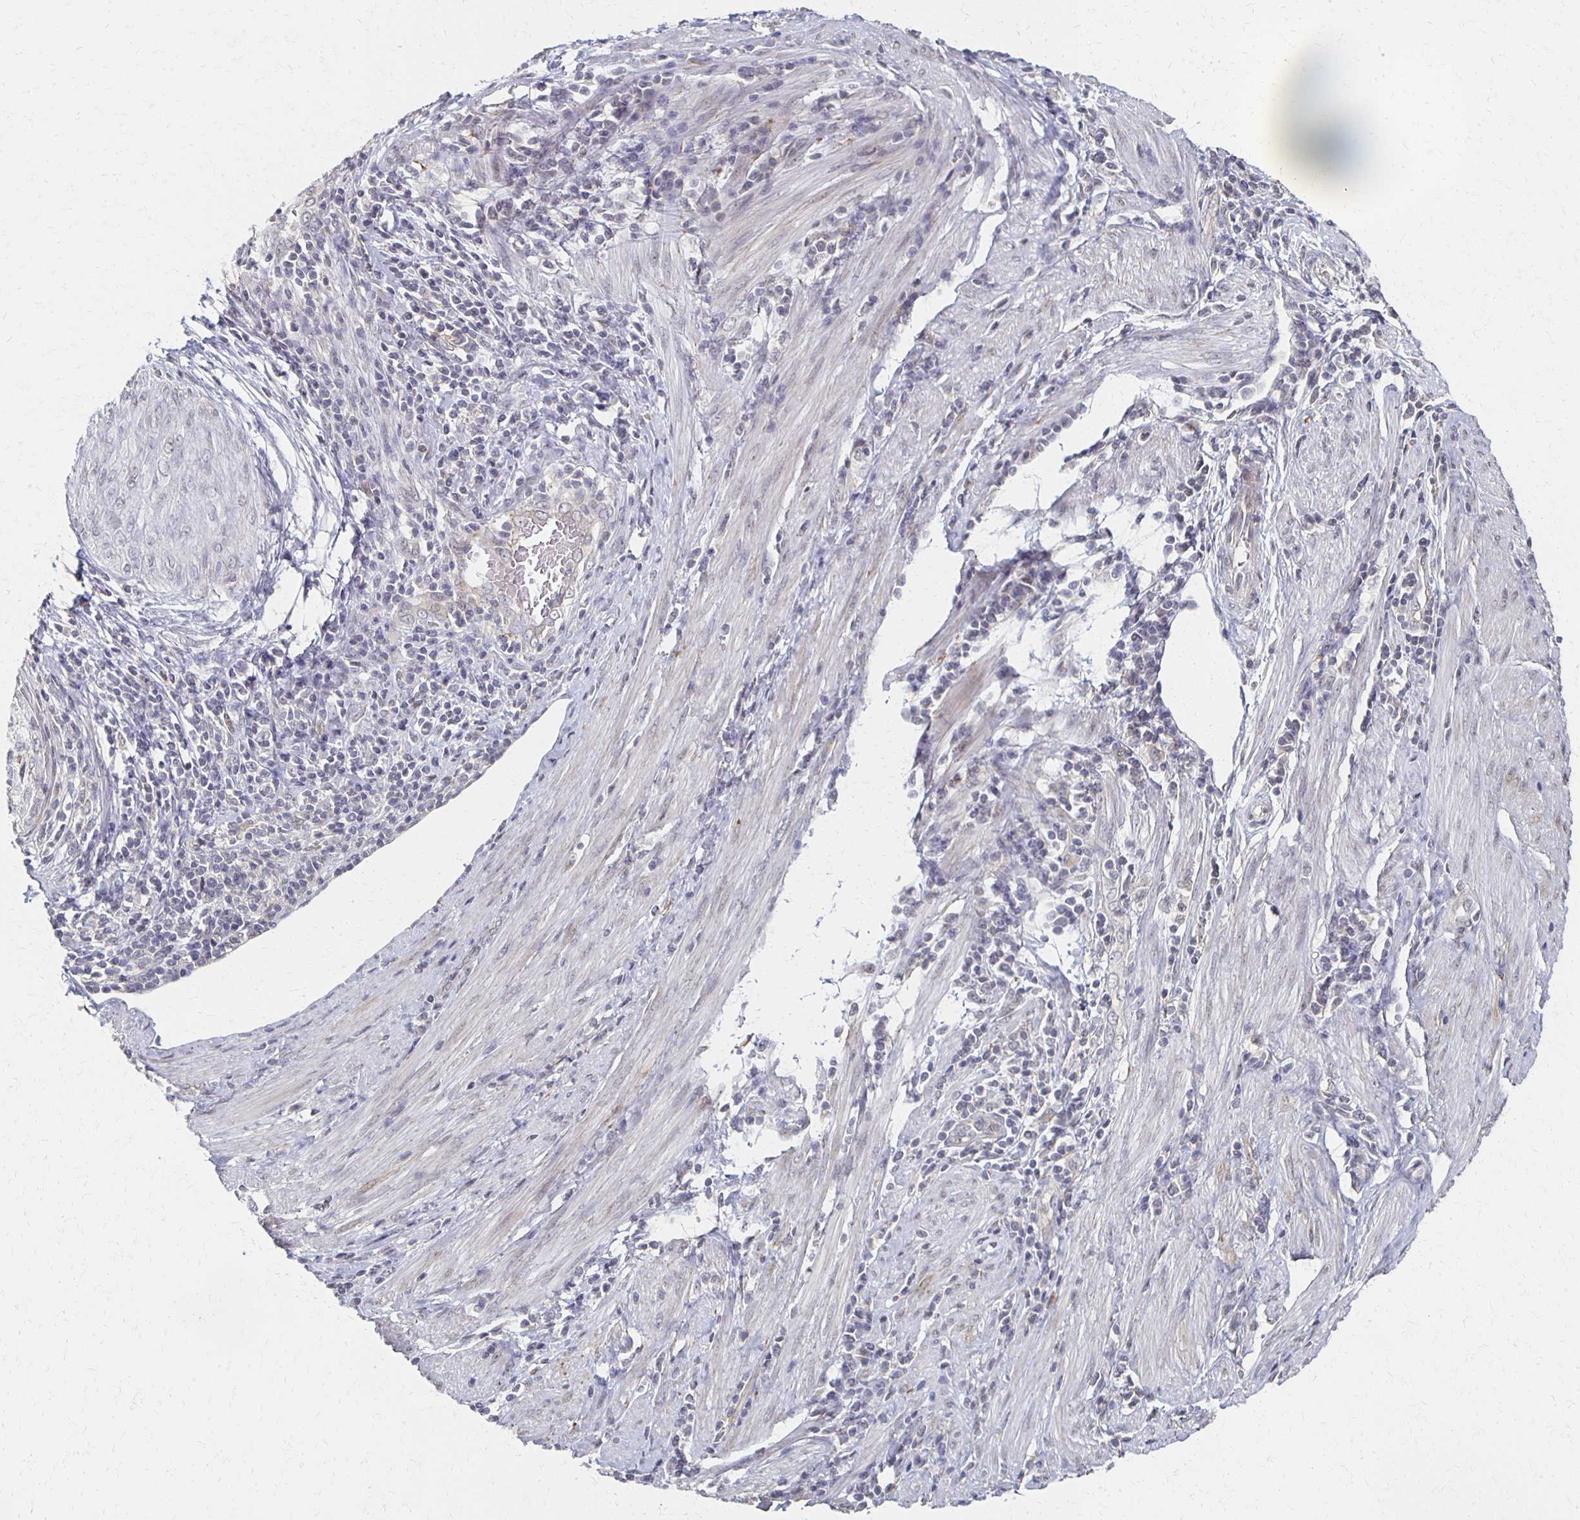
{"staining": {"intensity": "negative", "quantity": "none", "location": "none"}, "tissue": "cervical cancer", "cell_type": "Tumor cells", "image_type": "cancer", "snomed": [{"axis": "morphology", "description": "Squamous cell carcinoma, NOS"}, {"axis": "topography", "description": "Cervix"}], "caption": "An immunohistochemistry (IHC) photomicrograph of squamous cell carcinoma (cervical) is shown. There is no staining in tumor cells of squamous cell carcinoma (cervical).", "gene": "DAB1", "patient": {"sex": "female", "age": 38}}